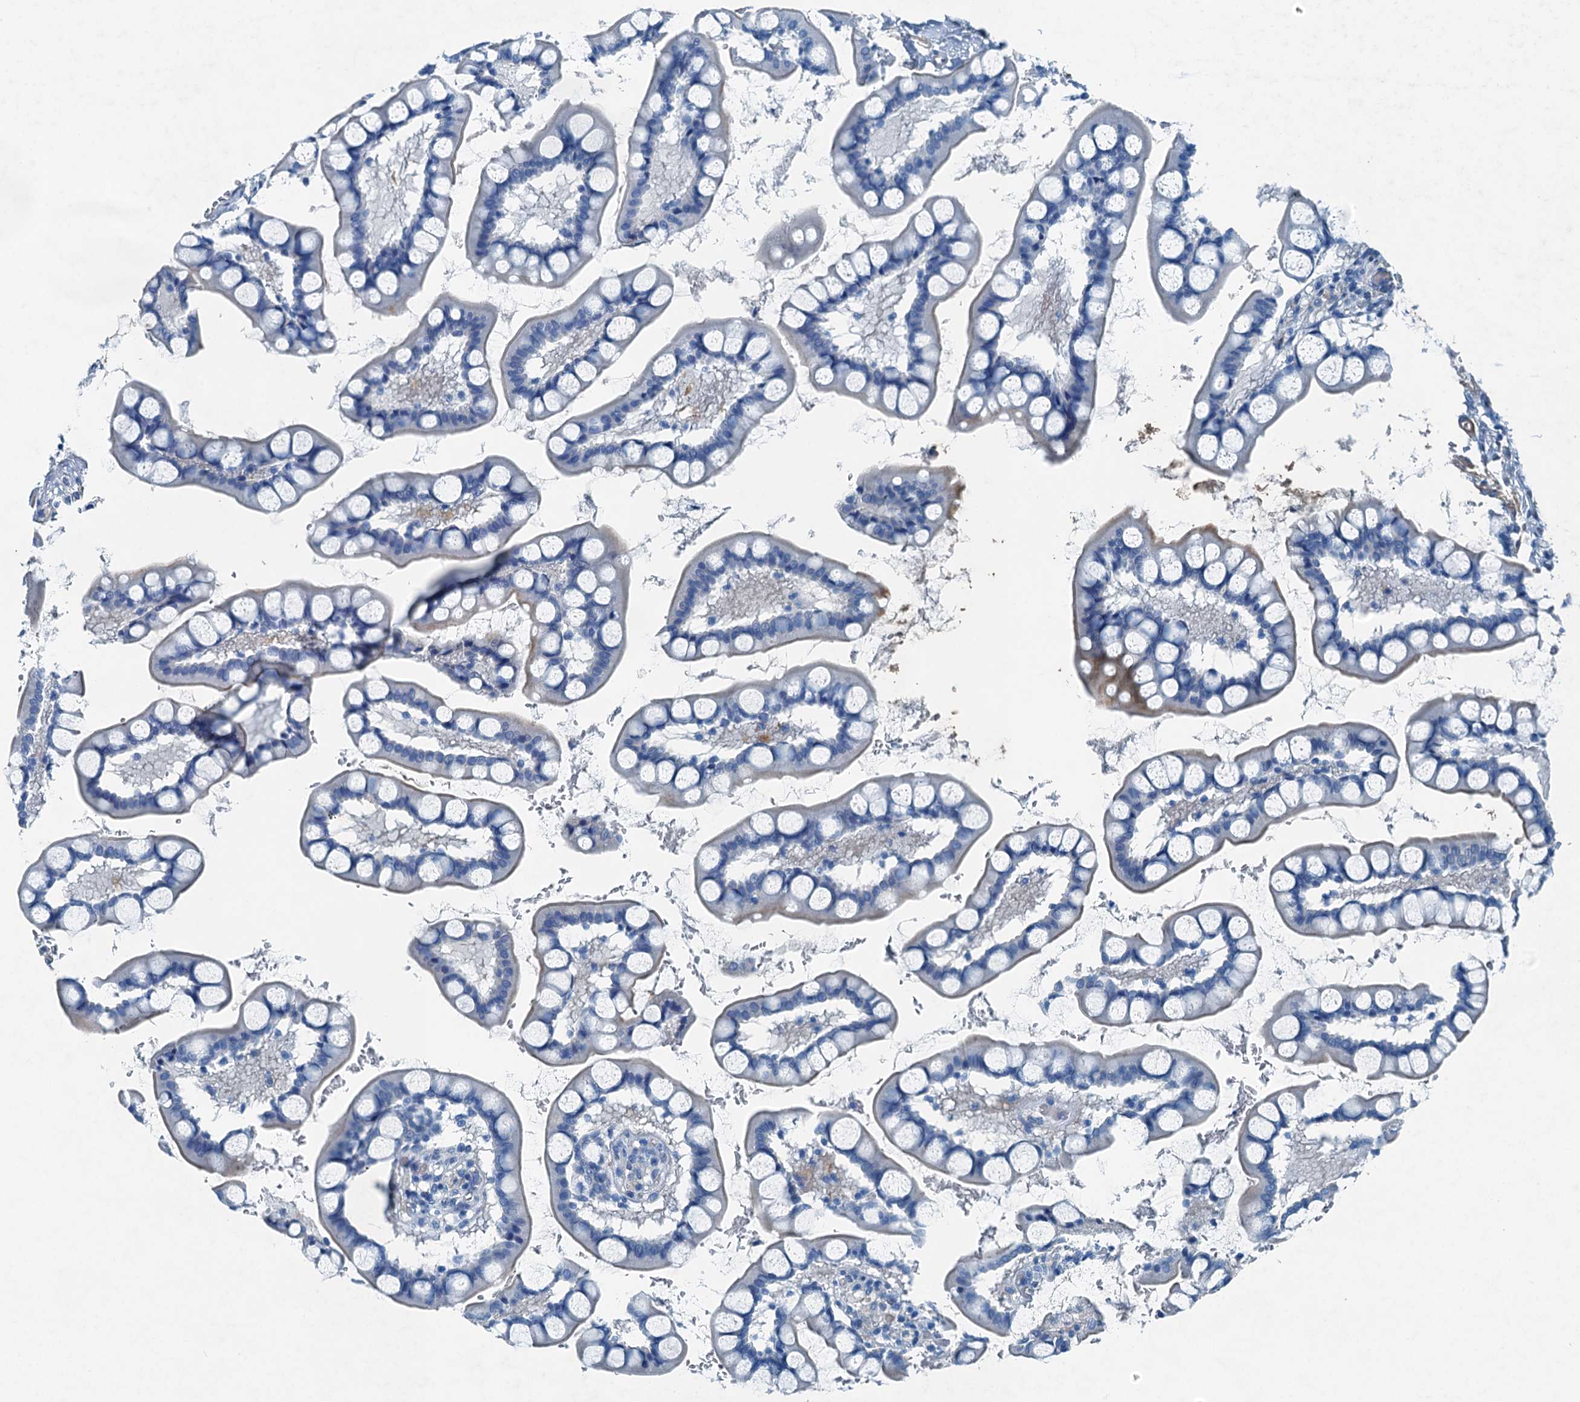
{"staining": {"intensity": "negative", "quantity": "none", "location": "none"}, "tissue": "small intestine", "cell_type": "Glandular cells", "image_type": "normal", "snomed": [{"axis": "morphology", "description": "Normal tissue, NOS"}, {"axis": "topography", "description": "Small intestine"}], "caption": "An IHC histopathology image of benign small intestine is shown. There is no staining in glandular cells of small intestine.", "gene": "RAB3IL1", "patient": {"sex": "male", "age": 52}}